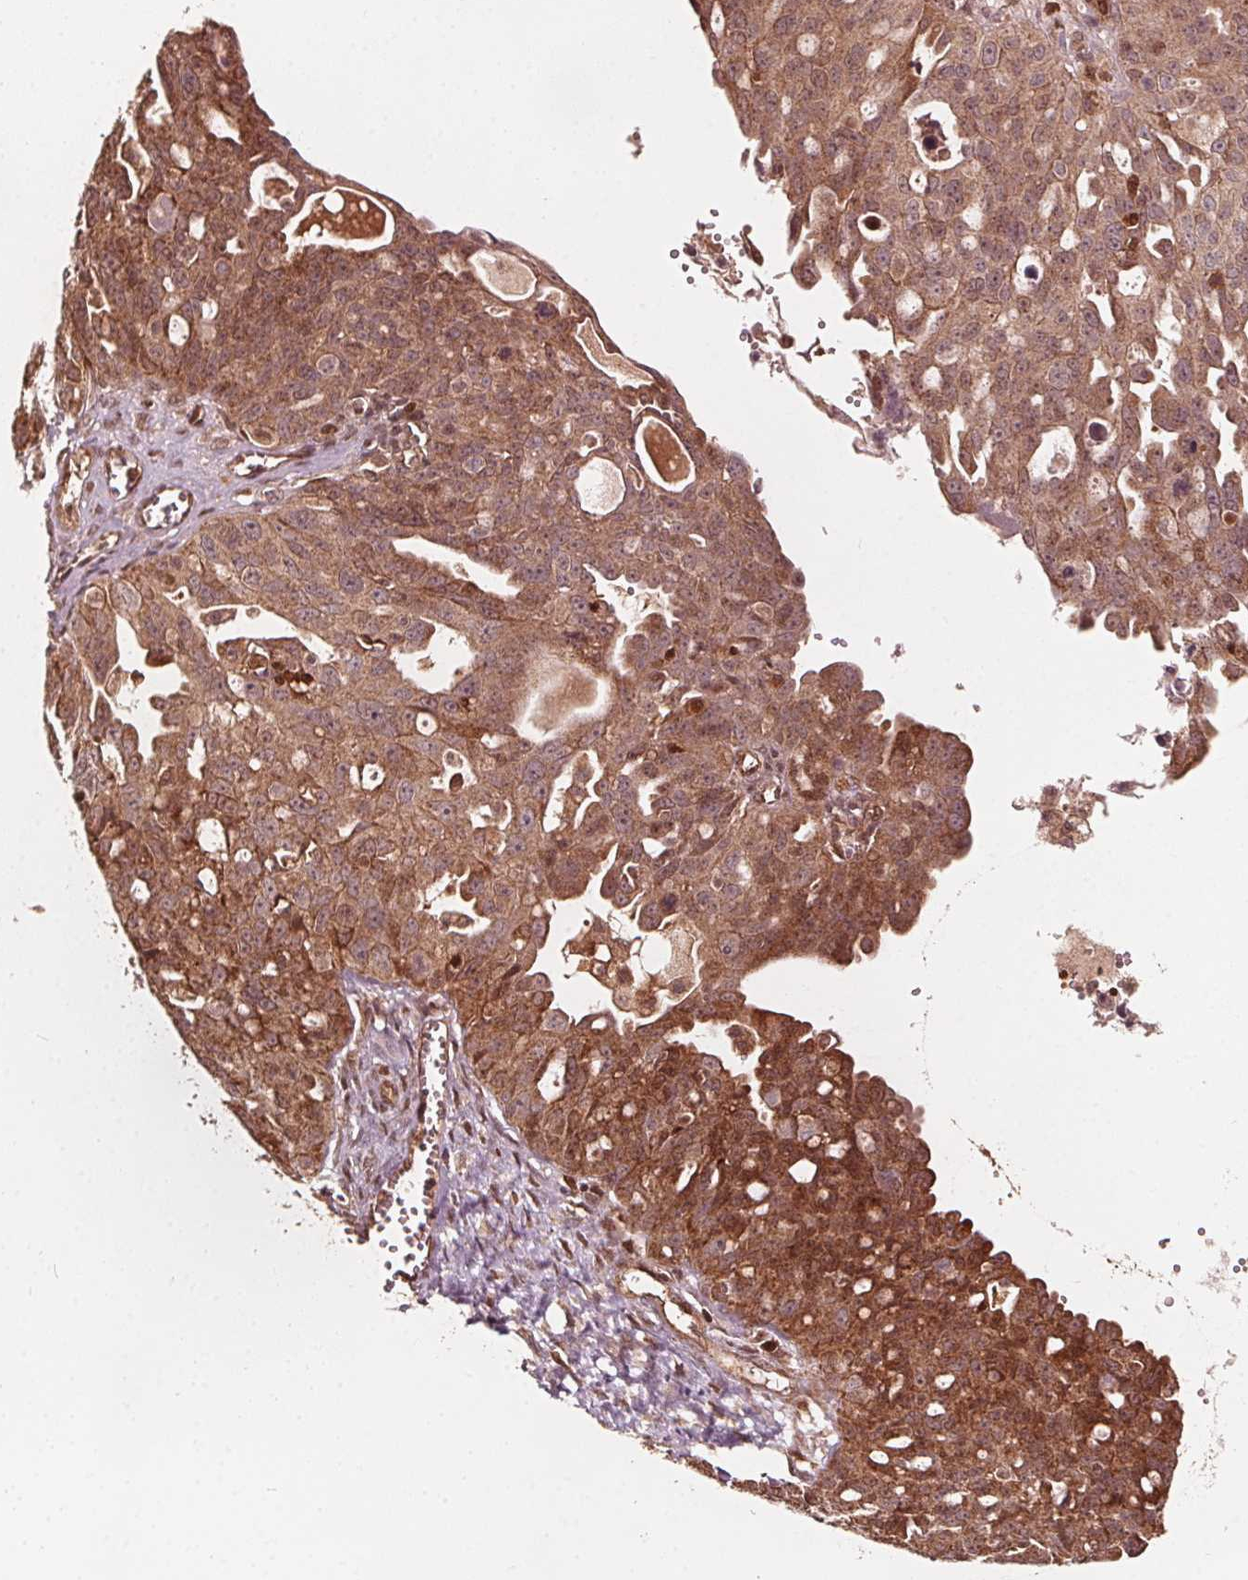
{"staining": {"intensity": "strong", "quantity": ">75%", "location": "cytoplasmic/membranous"}, "tissue": "ovarian cancer", "cell_type": "Tumor cells", "image_type": "cancer", "snomed": [{"axis": "morphology", "description": "Carcinoma, endometroid"}, {"axis": "topography", "description": "Ovary"}], "caption": "Tumor cells show high levels of strong cytoplasmic/membranous positivity in about >75% of cells in endometroid carcinoma (ovarian).", "gene": "AIP", "patient": {"sex": "female", "age": 70}}